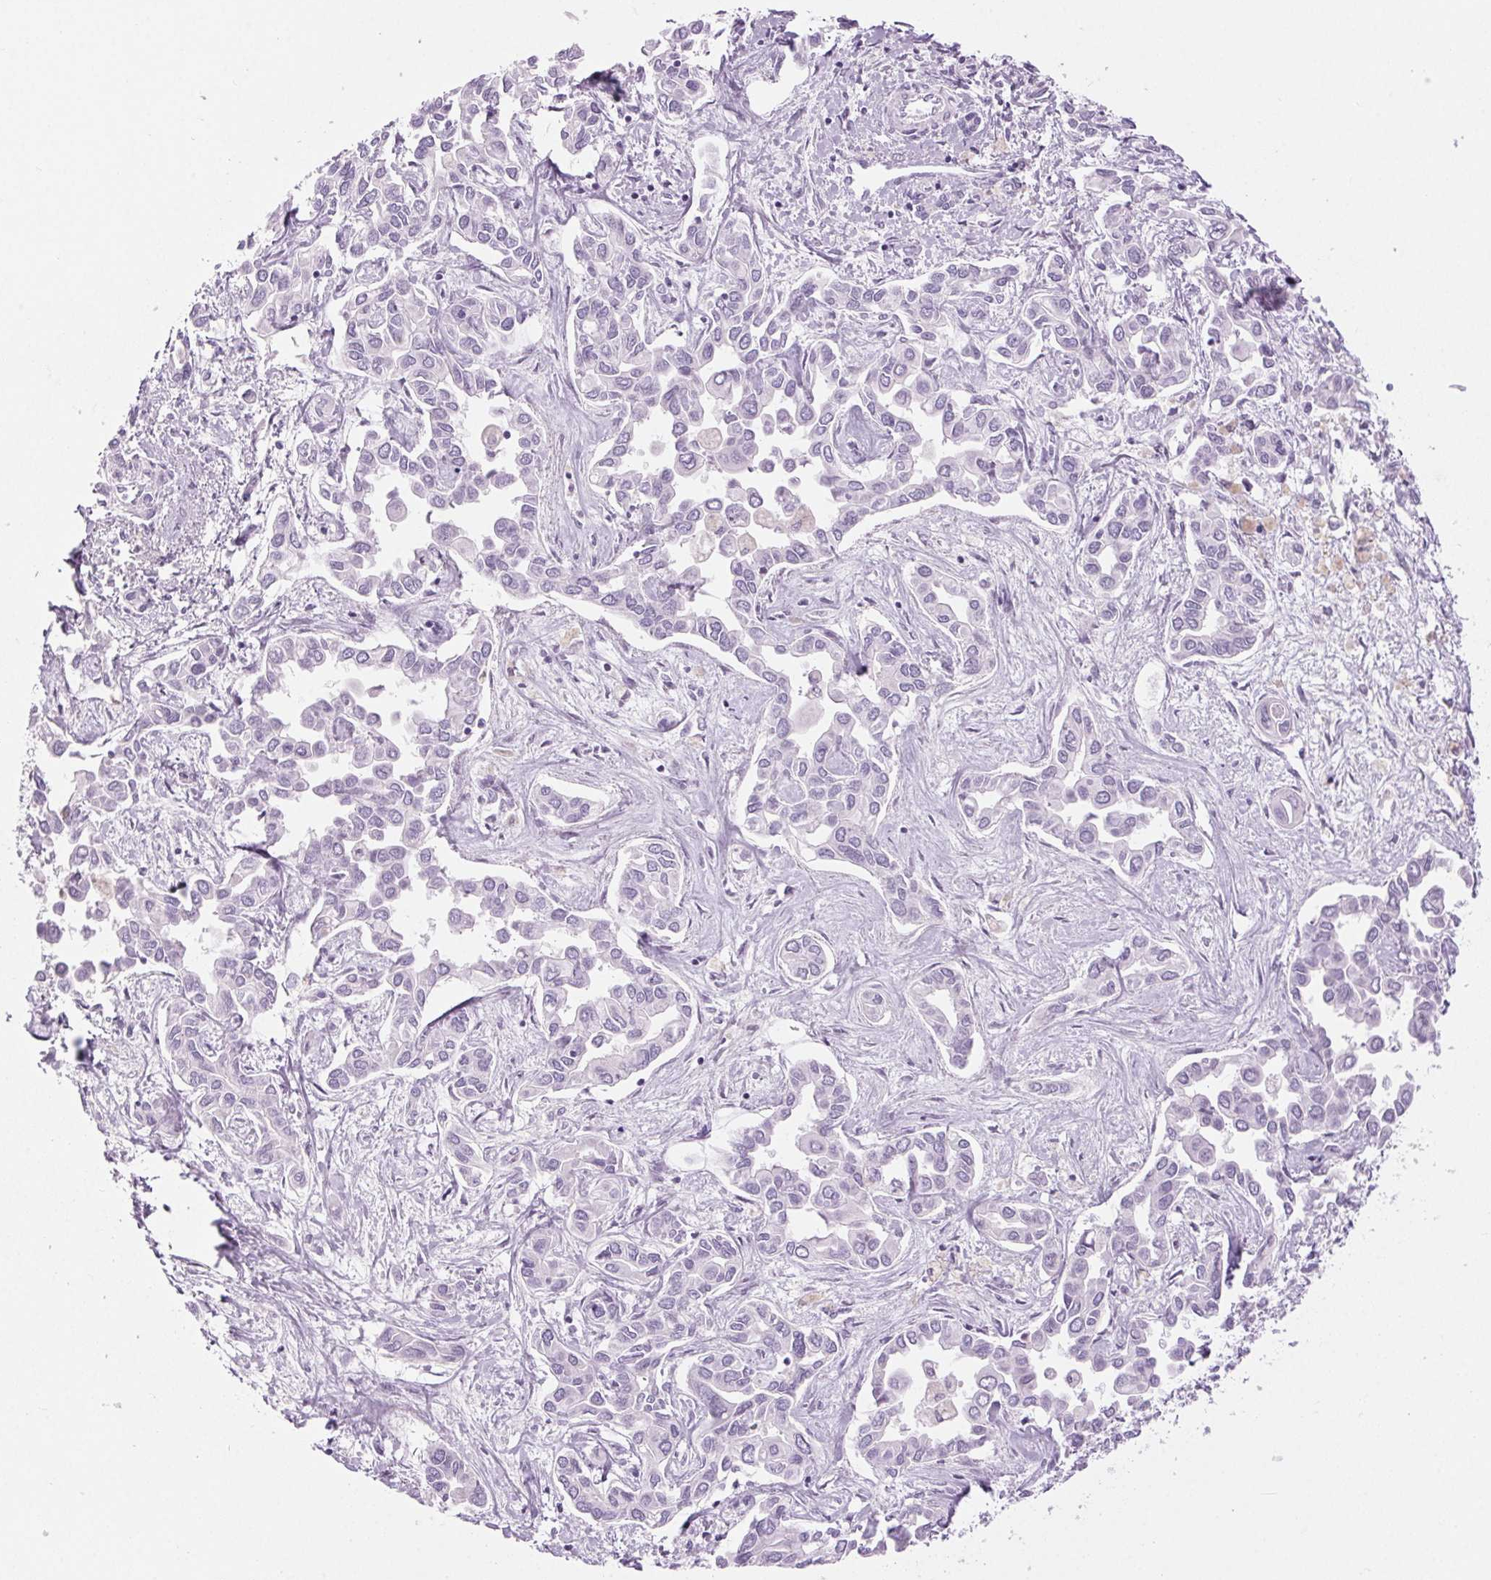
{"staining": {"intensity": "negative", "quantity": "none", "location": "none"}, "tissue": "liver cancer", "cell_type": "Tumor cells", "image_type": "cancer", "snomed": [{"axis": "morphology", "description": "Cholangiocarcinoma"}, {"axis": "topography", "description": "Liver"}], "caption": "This is an immunohistochemistry (IHC) image of human liver cholangiocarcinoma. There is no positivity in tumor cells.", "gene": "BEND2", "patient": {"sex": "female", "age": 64}}